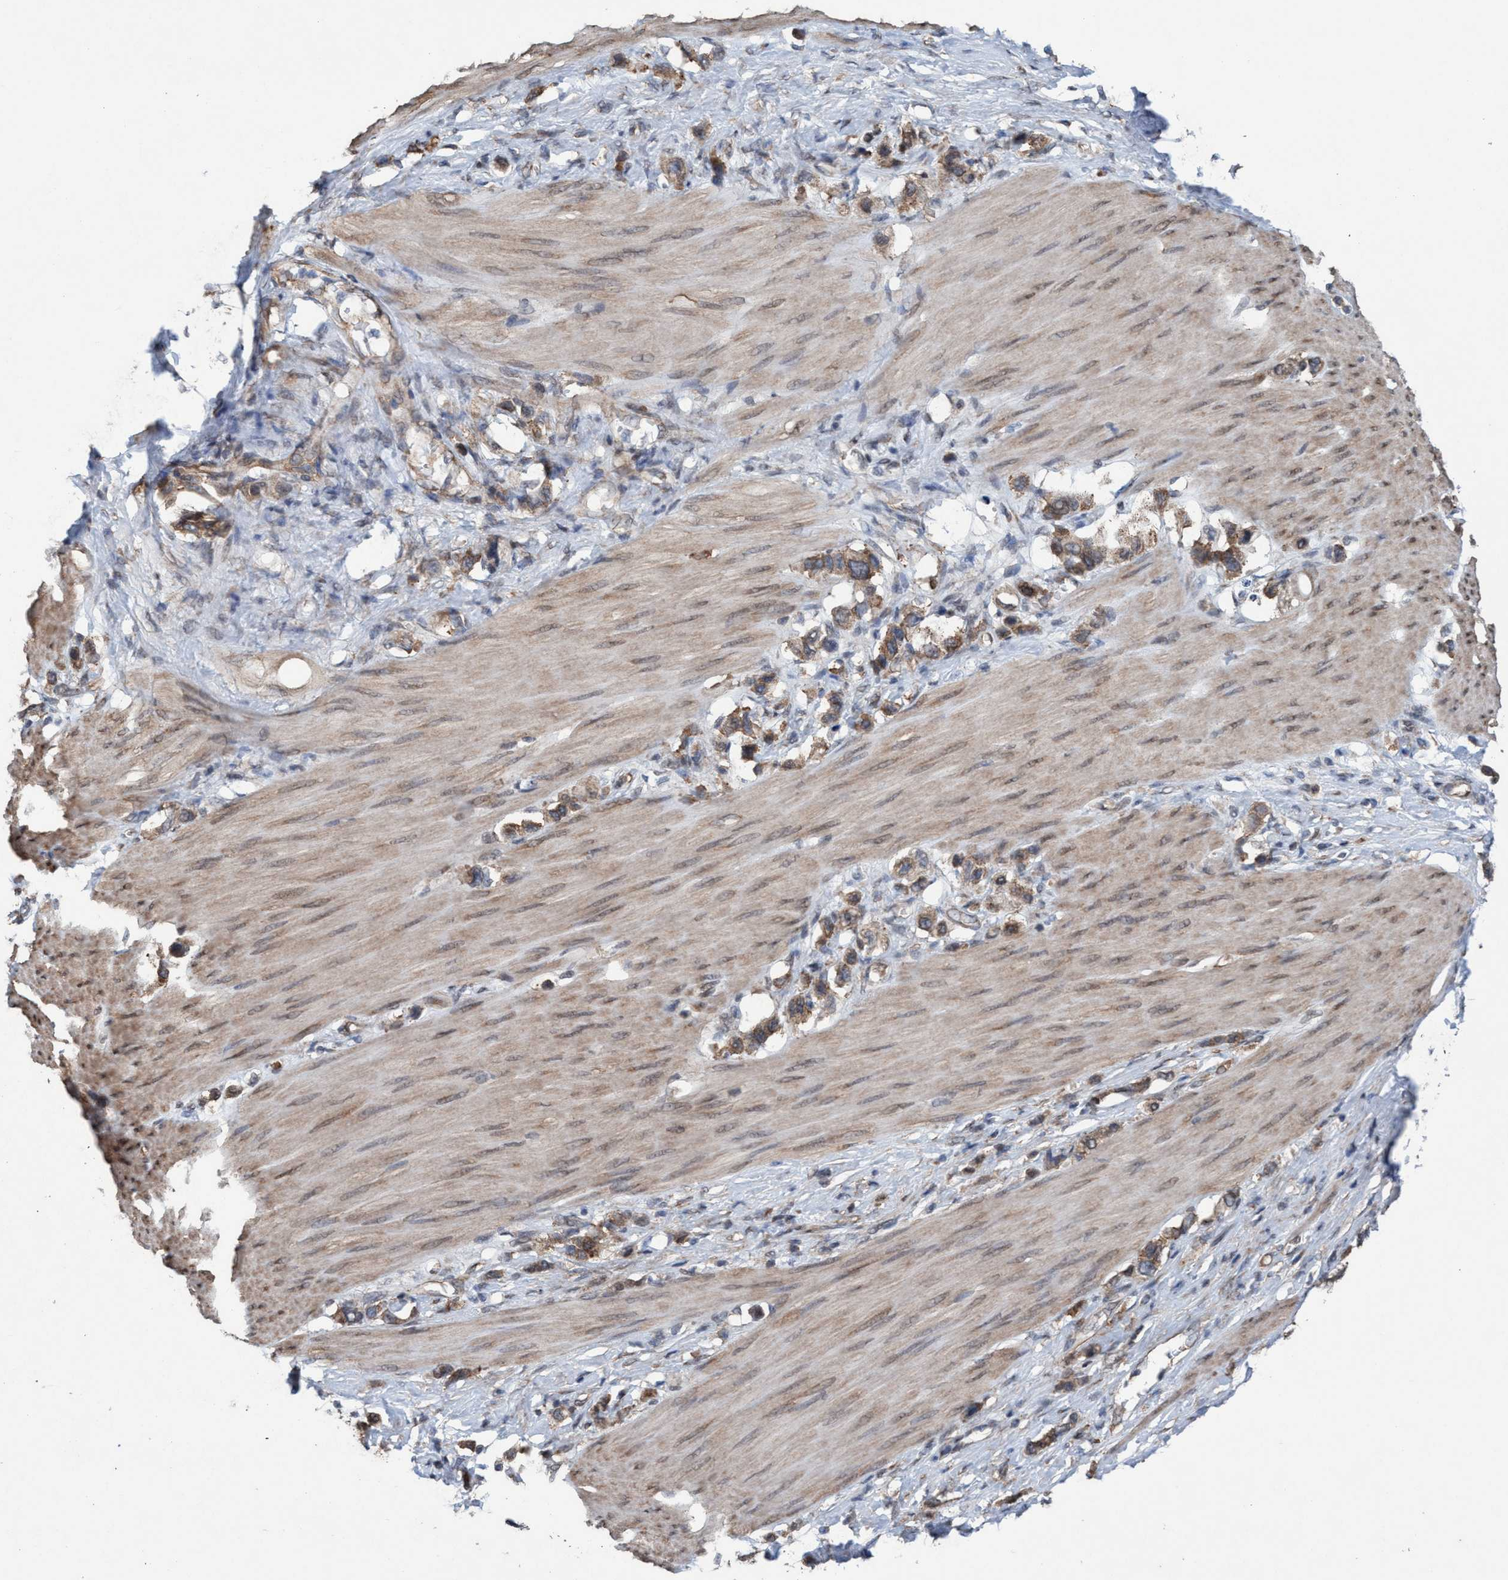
{"staining": {"intensity": "moderate", "quantity": ">75%", "location": "cytoplasmic/membranous"}, "tissue": "stomach cancer", "cell_type": "Tumor cells", "image_type": "cancer", "snomed": [{"axis": "morphology", "description": "Adenocarcinoma, NOS"}, {"axis": "topography", "description": "Stomach"}], "caption": "A photomicrograph showing moderate cytoplasmic/membranous staining in about >75% of tumor cells in stomach cancer (adenocarcinoma), as visualized by brown immunohistochemical staining.", "gene": "METAP2", "patient": {"sex": "female", "age": 65}}